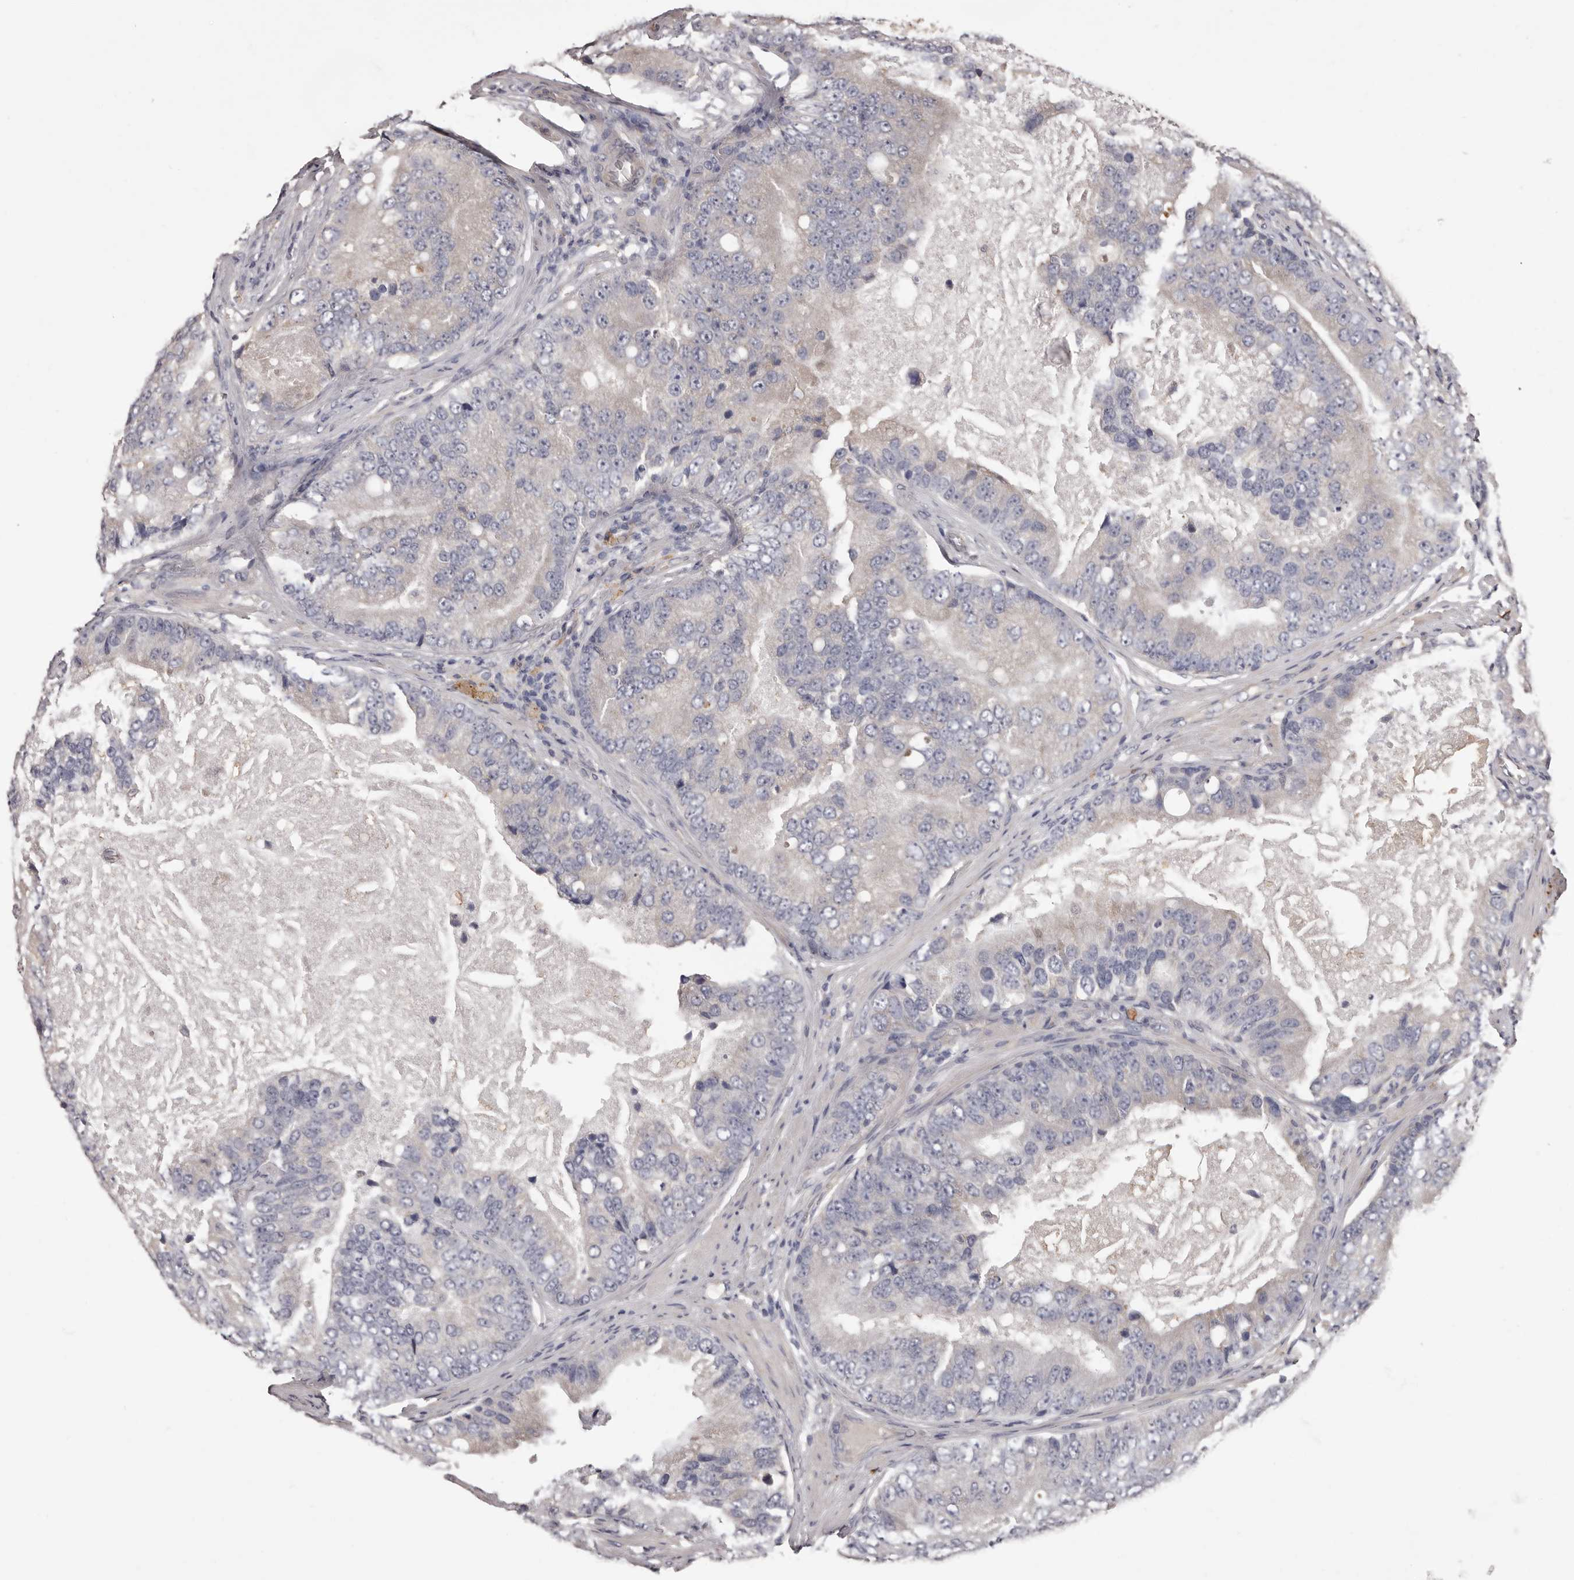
{"staining": {"intensity": "negative", "quantity": "none", "location": "none"}, "tissue": "prostate cancer", "cell_type": "Tumor cells", "image_type": "cancer", "snomed": [{"axis": "morphology", "description": "Adenocarcinoma, High grade"}, {"axis": "topography", "description": "Prostate"}], "caption": "Tumor cells show no significant protein positivity in prostate cancer. (DAB immunohistochemistry (IHC) visualized using brightfield microscopy, high magnification).", "gene": "ETNK1", "patient": {"sex": "male", "age": 70}}